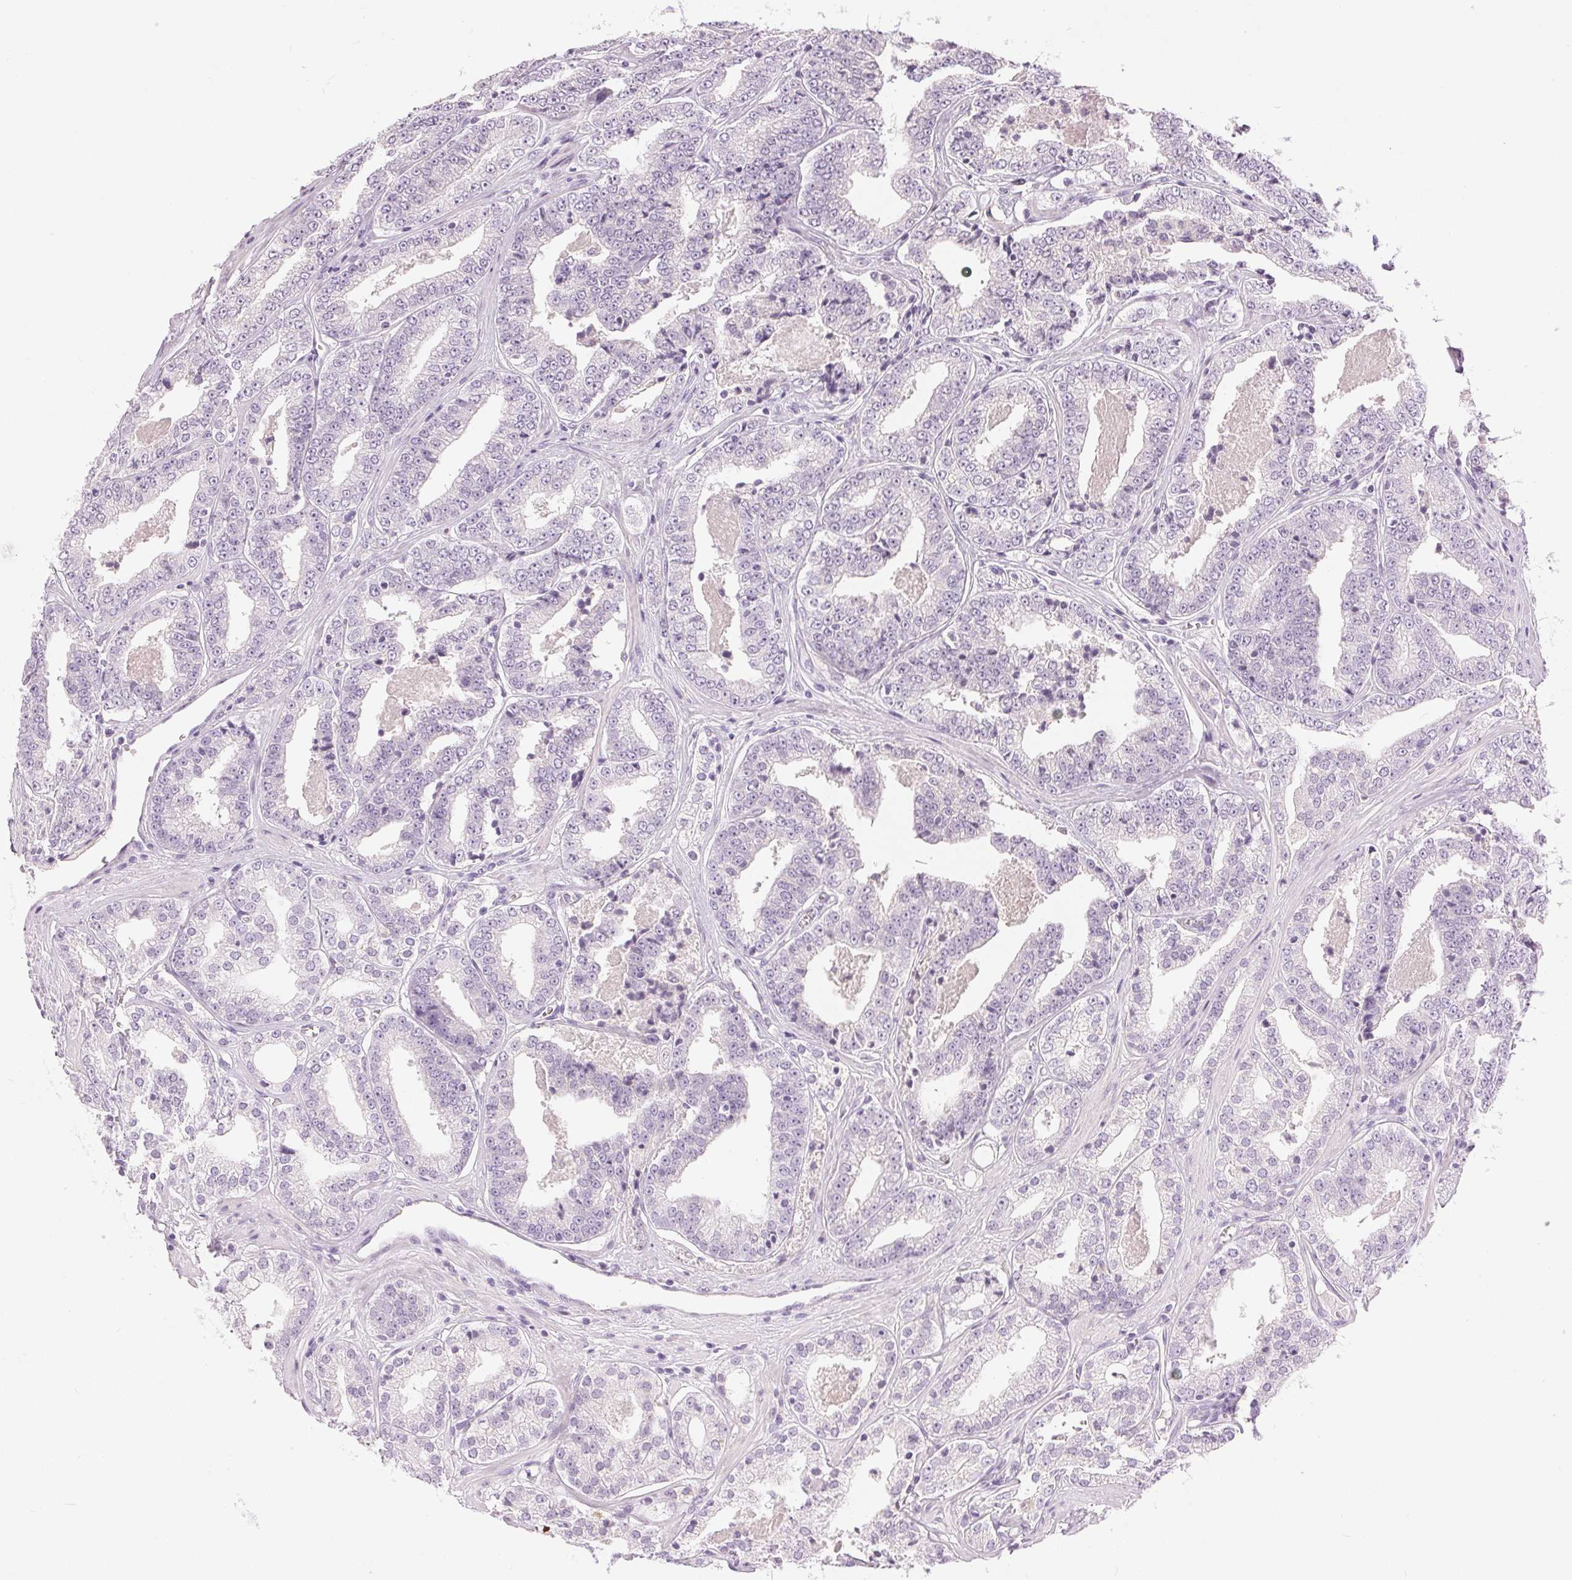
{"staining": {"intensity": "negative", "quantity": "none", "location": "none"}, "tissue": "prostate cancer", "cell_type": "Tumor cells", "image_type": "cancer", "snomed": [{"axis": "morphology", "description": "Adenocarcinoma, Low grade"}, {"axis": "topography", "description": "Prostate"}], "caption": "IHC of prostate adenocarcinoma (low-grade) exhibits no staining in tumor cells. The staining is performed using DAB (3,3'-diaminobenzidine) brown chromogen with nuclei counter-stained in using hematoxylin.", "gene": "DSG3", "patient": {"sex": "male", "age": 60}}